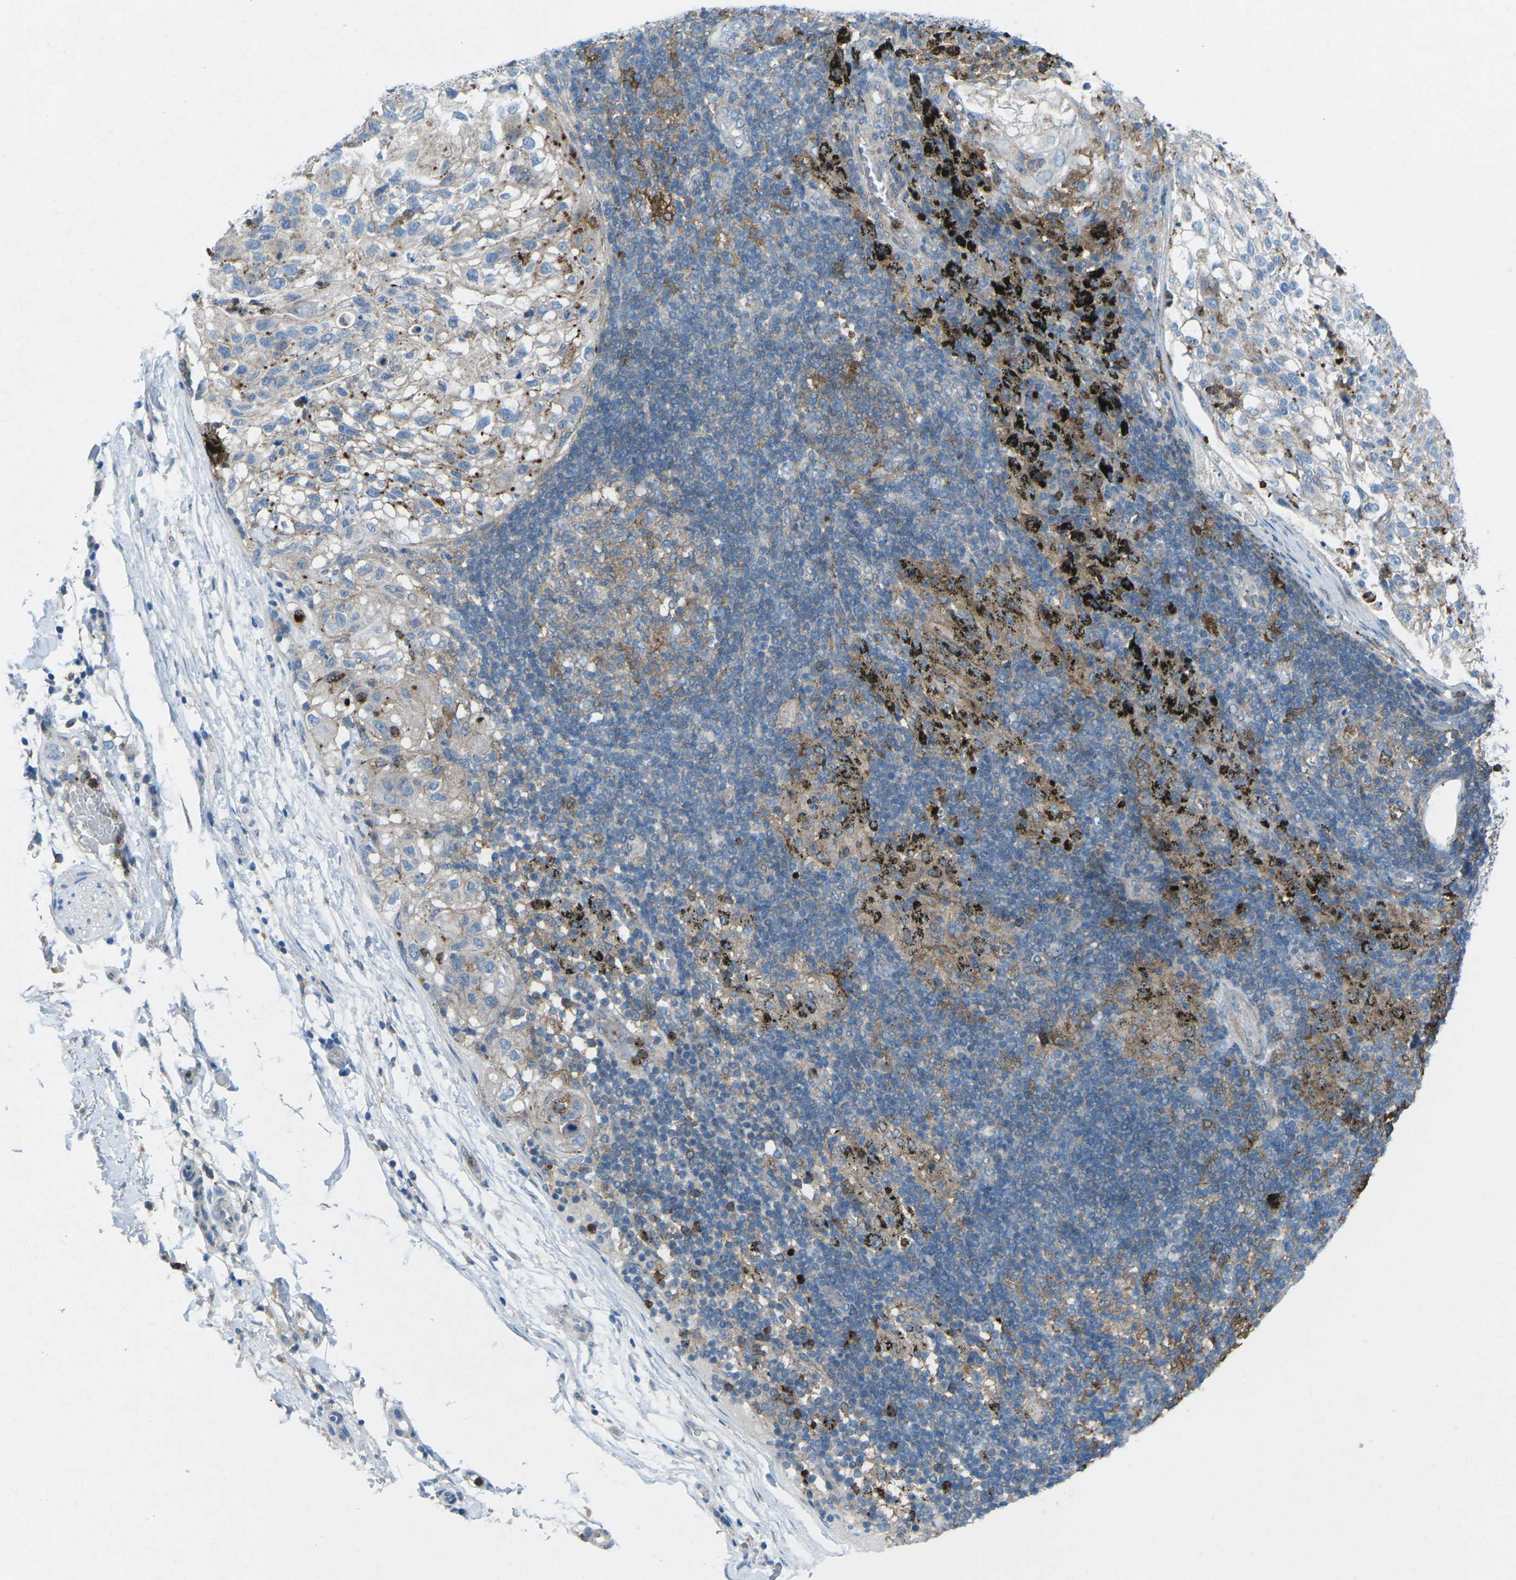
{"staining": {"intensity": "weak", "quantity": "<25%", "location": "cytoplasmic/membranous"}, "tissue": "lung cancer", "cell_type": "Tumor cells", "image_type": "cancer", "snomed": [{"axis": "morphology", "description": "Inflammation, NOS"}, {"axis": "morphology", "description": "Squamous cell carcinoma, NOS"}, {"axis": "topography", "description": "Lymph node"}, {"axis": "topography", "description": "Soft tissue"}, {"axis": "topography", "description": "Lung"}], "caption": "Micrograph shows no protein positivity in tumor cells of lung cancer (squamous cell carcinoma) tissue.", "gene": "STK11", "patient": {"sex": "male", "age": 66}}